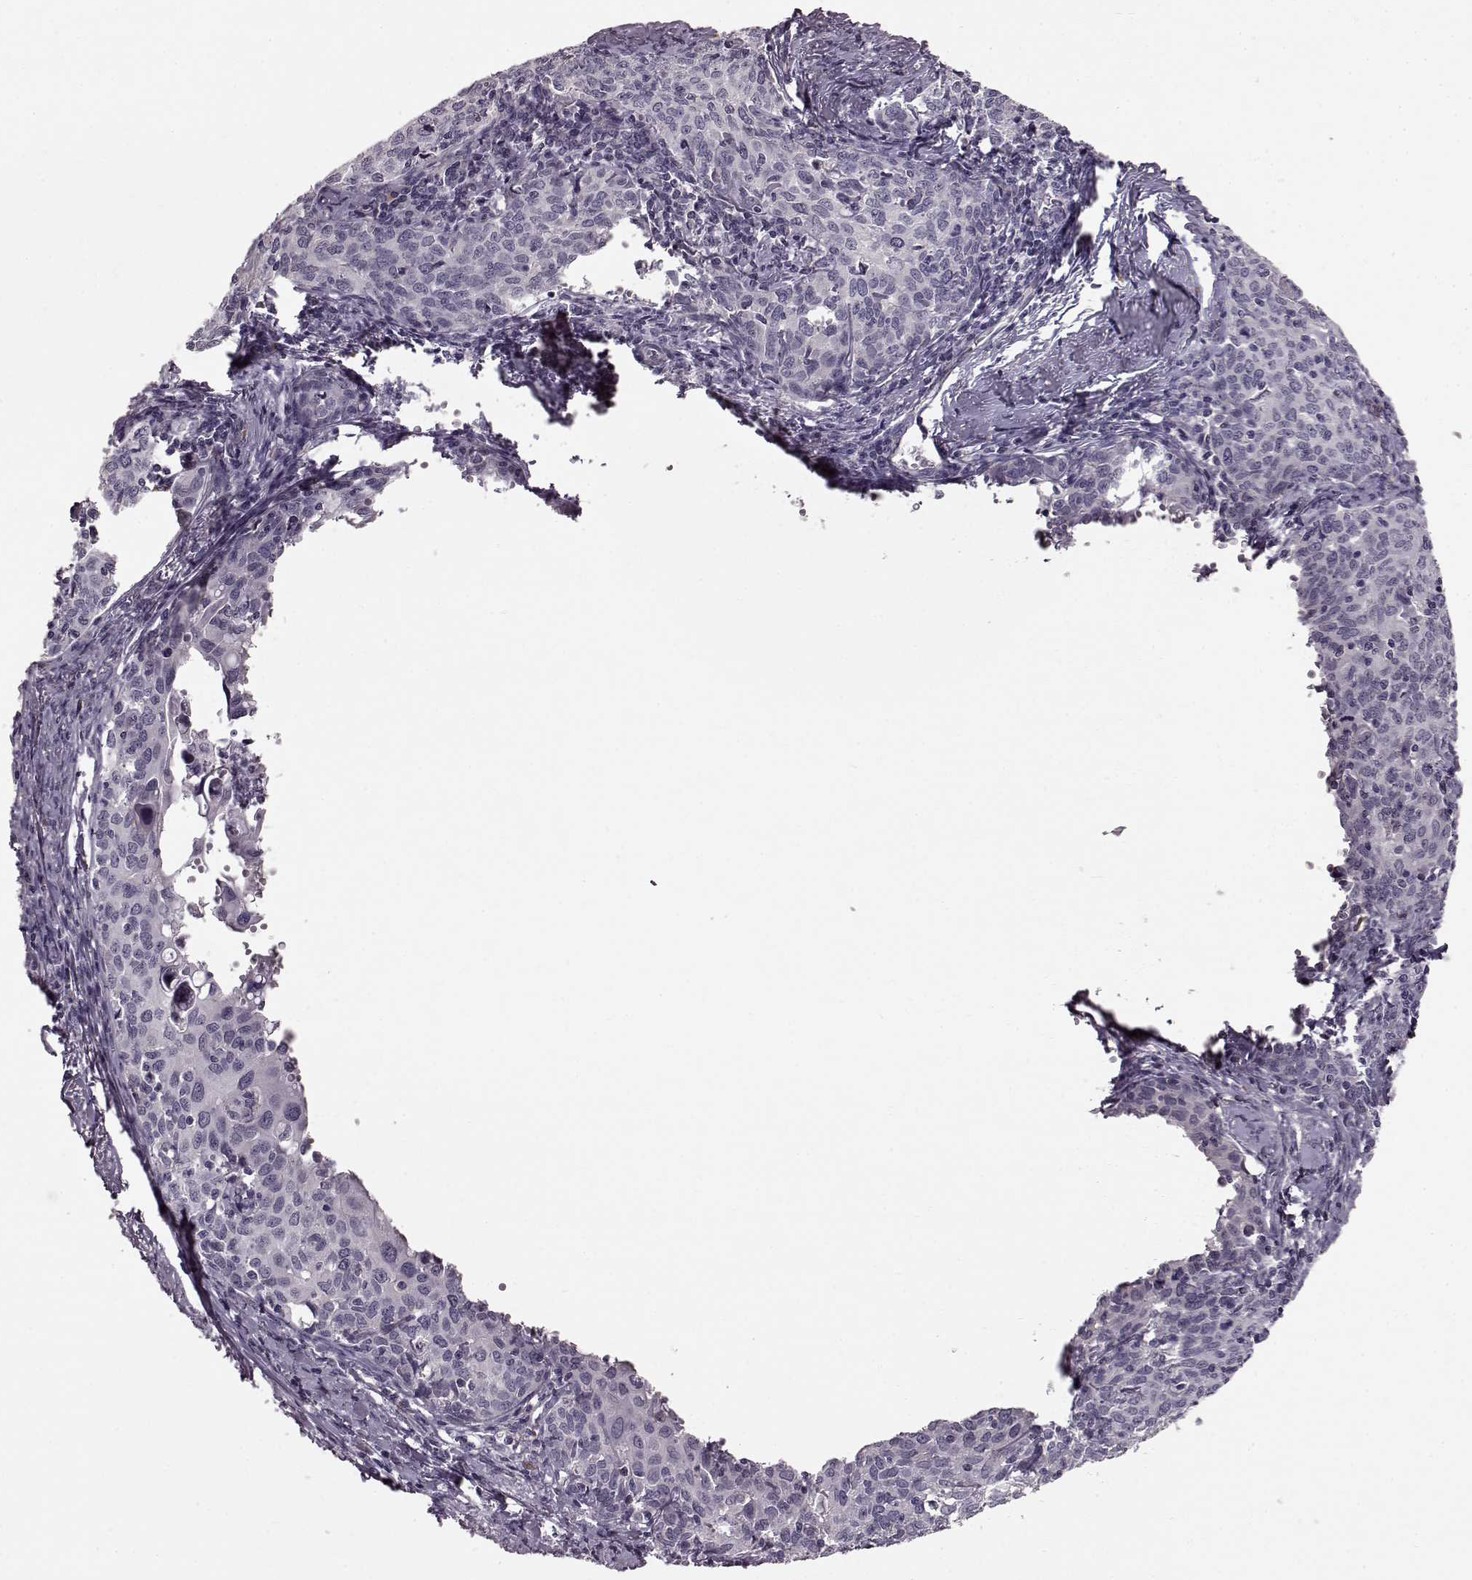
{"staining": {"intensity": "negative", "quantity": "none", "location": "none"}, "tissue": "cervical cancer", "cell_type": "Tumor cells", "image_type": "cancer", "snomed": [{"axis": "morphology", "description": "Squamous cell carcinoma, NOS"}, {"axis": "topography", "description": "Cervix"}], "caption": "The image reveals no significant positivity in tumor cells of cervical cancer. The staining is performed using DAB brown chromogen with nuclei counter-stained in using hematoxylin.", "gene": "TCHHL1", "patient": {"sex": "female", "age": 62}}